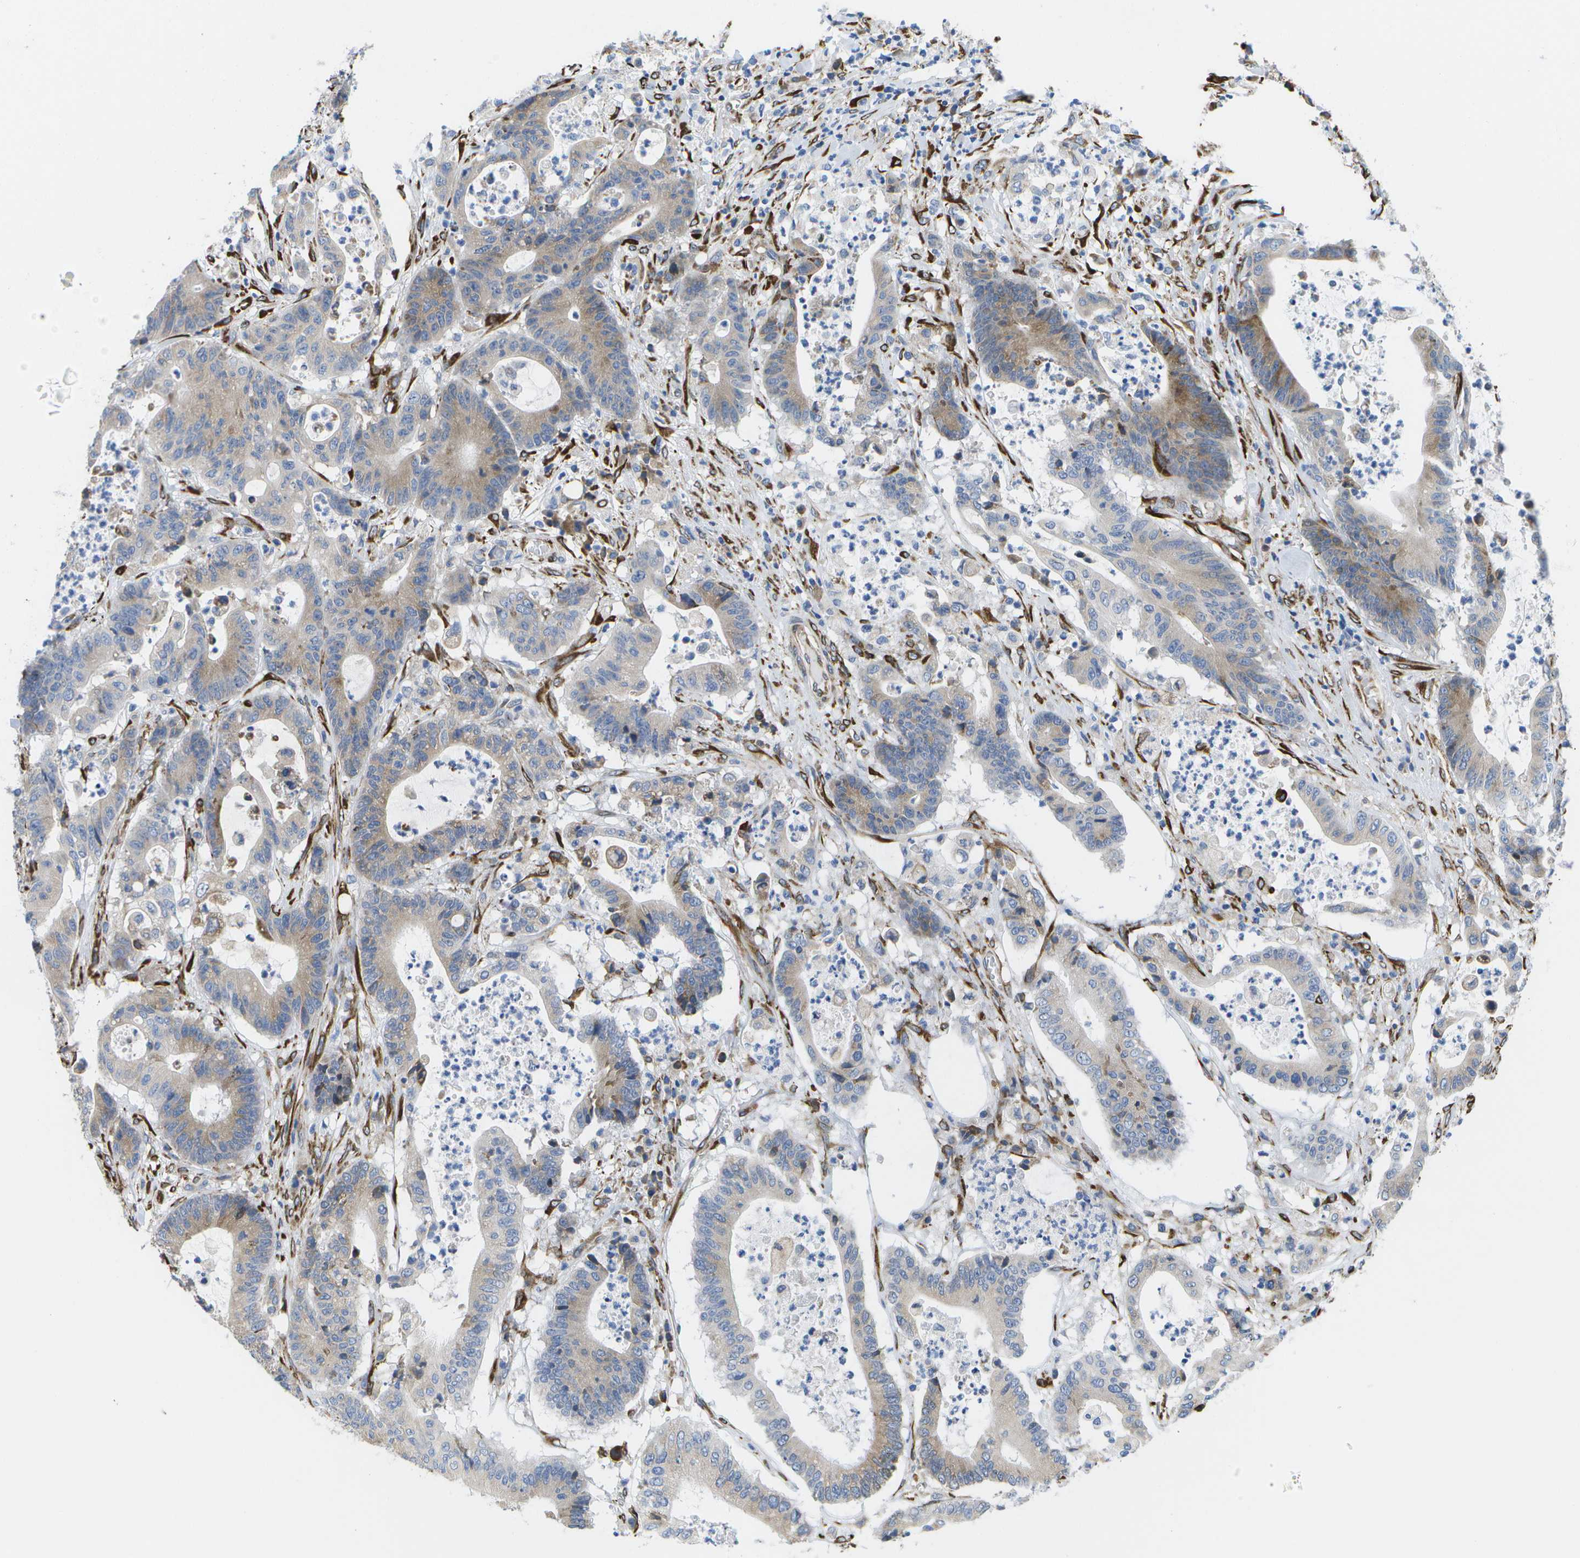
{"staining": {"intensity": "moderate", "quantity": "25%-75%", "location": "cytoplasmic/membranous"}, "tissue": "colorectal cancer", "cell_type": "Tumor cells", "image_type": "cancer", "snomed": [{"axis": "morphology", "description": "Adenocarcinoma, NOS"}, {"axis": "topography", "description": "Colon"}], "caption": "Moderate cytoplasmic/membranous expression for a protein is present in about 25%-75% of tumor cells of colorectal cancer using immunohistochemistry.", "gene": "ZDHHC17", "patient": {"sex": "female", "age": 84}}